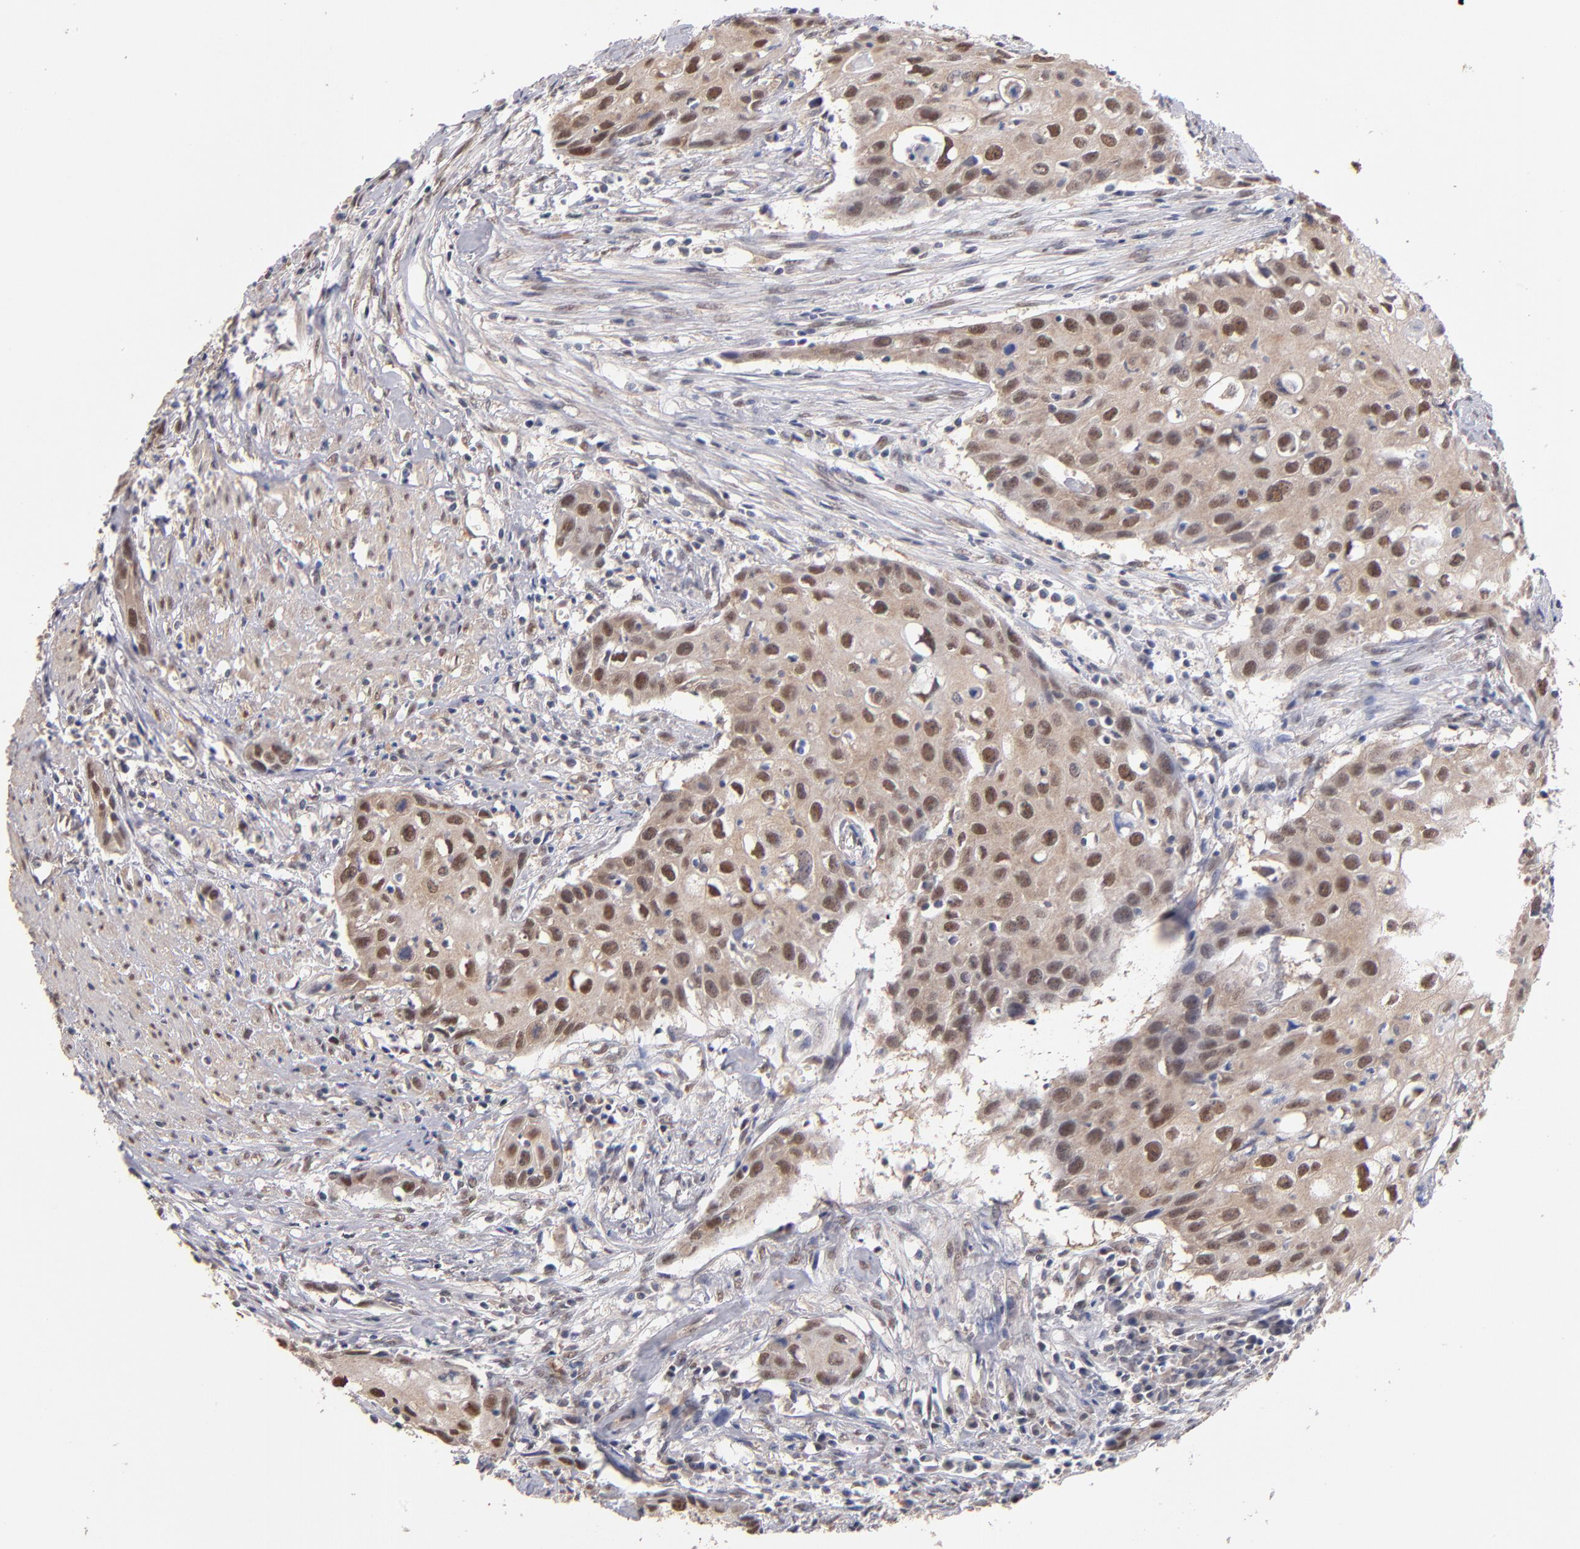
{"staining": {"intensity": "moderate", "quantity": ">75%", "location": "cytoplasmic/membranous,nuclear"}, "tissue": "urothelial cancer", "cell_type": "Tumor cells", "image_type": "cancer", "snomed": [{"axis": "morphology", "description": "Urothelial carcinoma, High grade"}, {"axis": "topography", "description": "Urinary bladder"}], "caption": "The photomicrograph displays staining of urothelial cancer, revealing moderate cytoplasmic/membranous and nuclear protein staining (brown color) within tumor cells. (brown staining indicates protein expression, while blue staining denotes nuclei).", "gene": "PSMD10", "patient": {"sex": "male", "age": 54}}